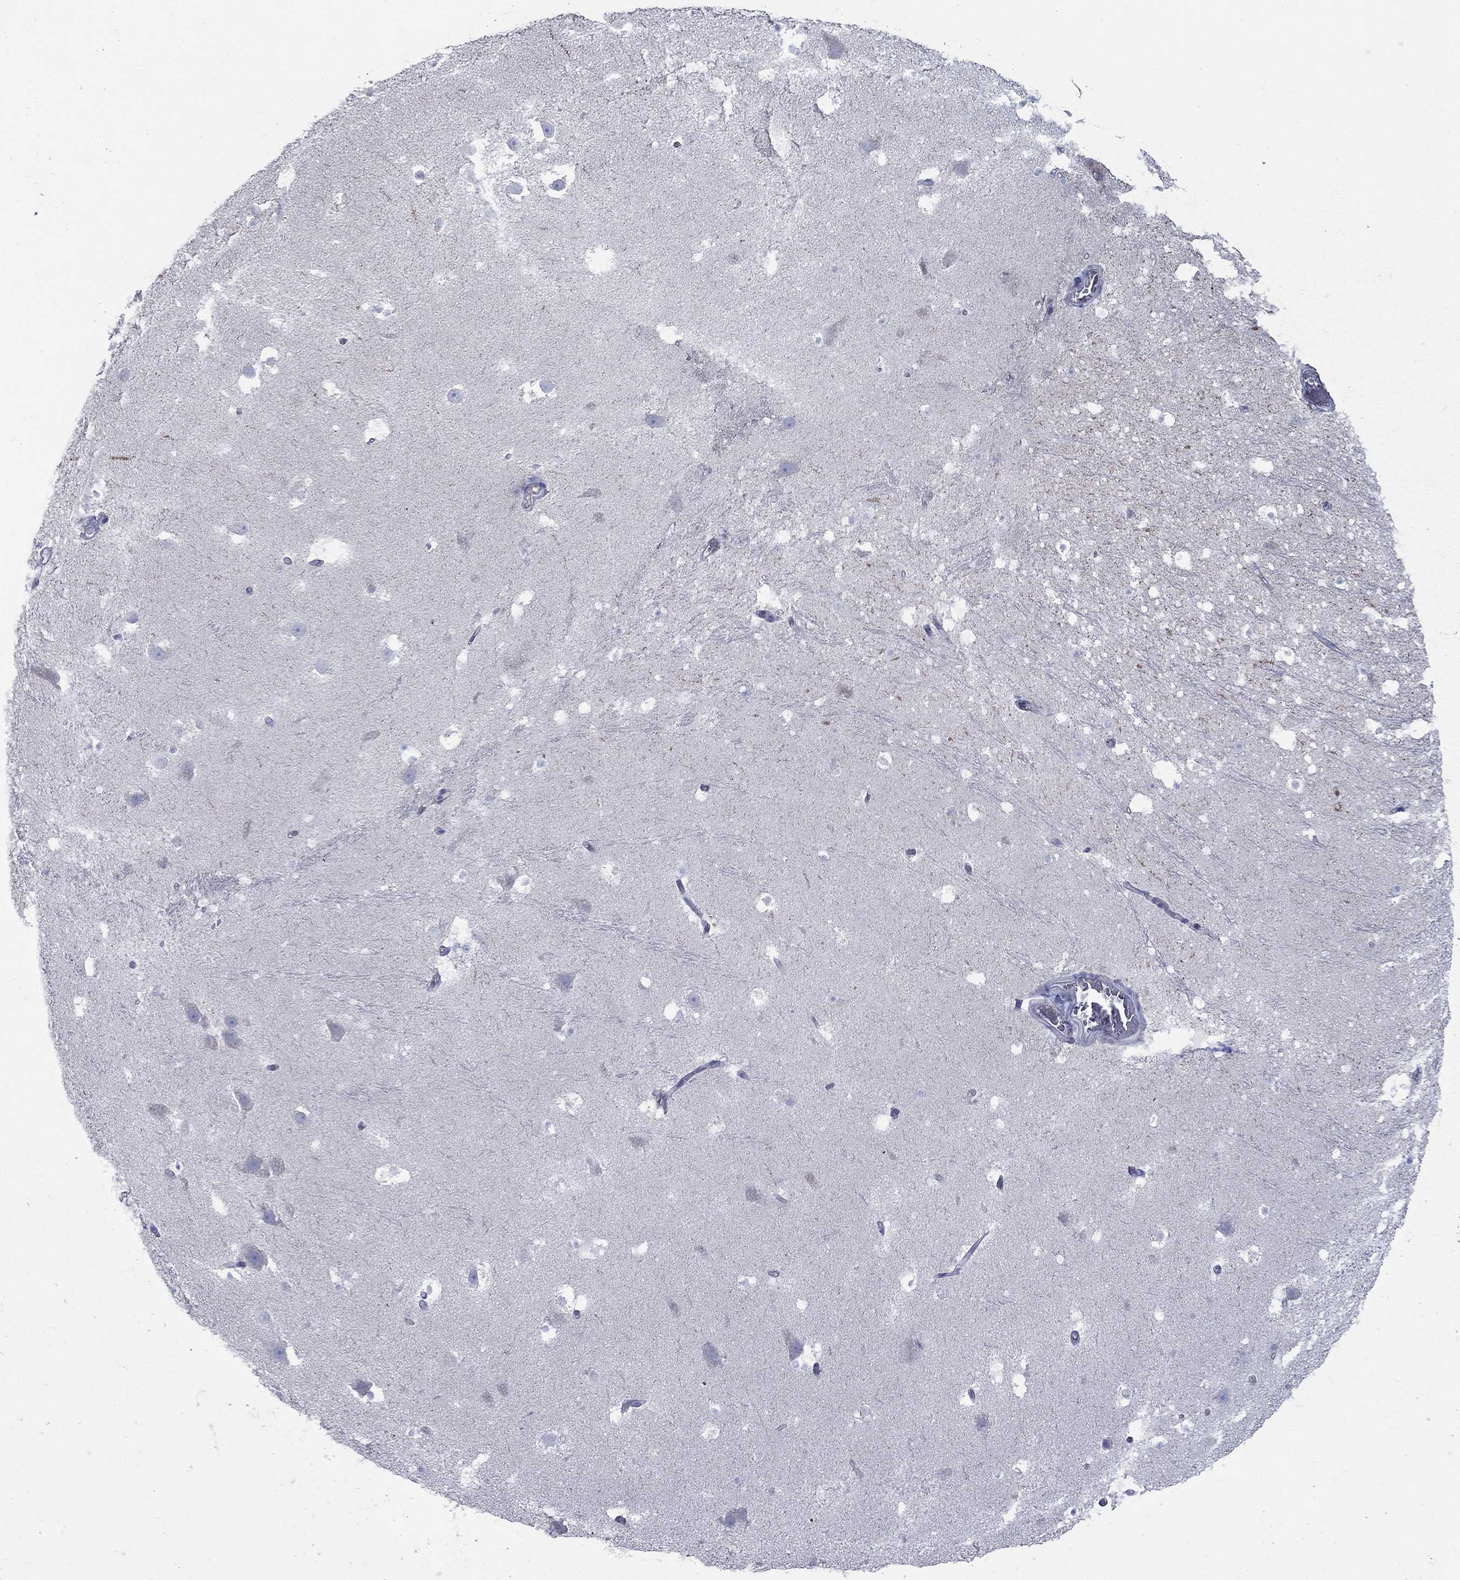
{"staining": {"intensity": "negative", "quantity": "none", "location": "none"}, "tissue": "hippocampus", "cell_type": "Glial cells", "image_type": "normal", "snomed": [{"axis": "morphology", "description": "Normal tissue, NOS"}, {"axis": "topography", "description": "Hippocampus"}], "caption": "Immunohistochemistry (IHC) of normal human hippocampus displays no staining in glial cells. The staining is performed using DAB brown chromogen with nuclei counter-stained in using hematoxylin.", "gene": "PDZD3", "patient": {"sex": "male", "age": 26}}